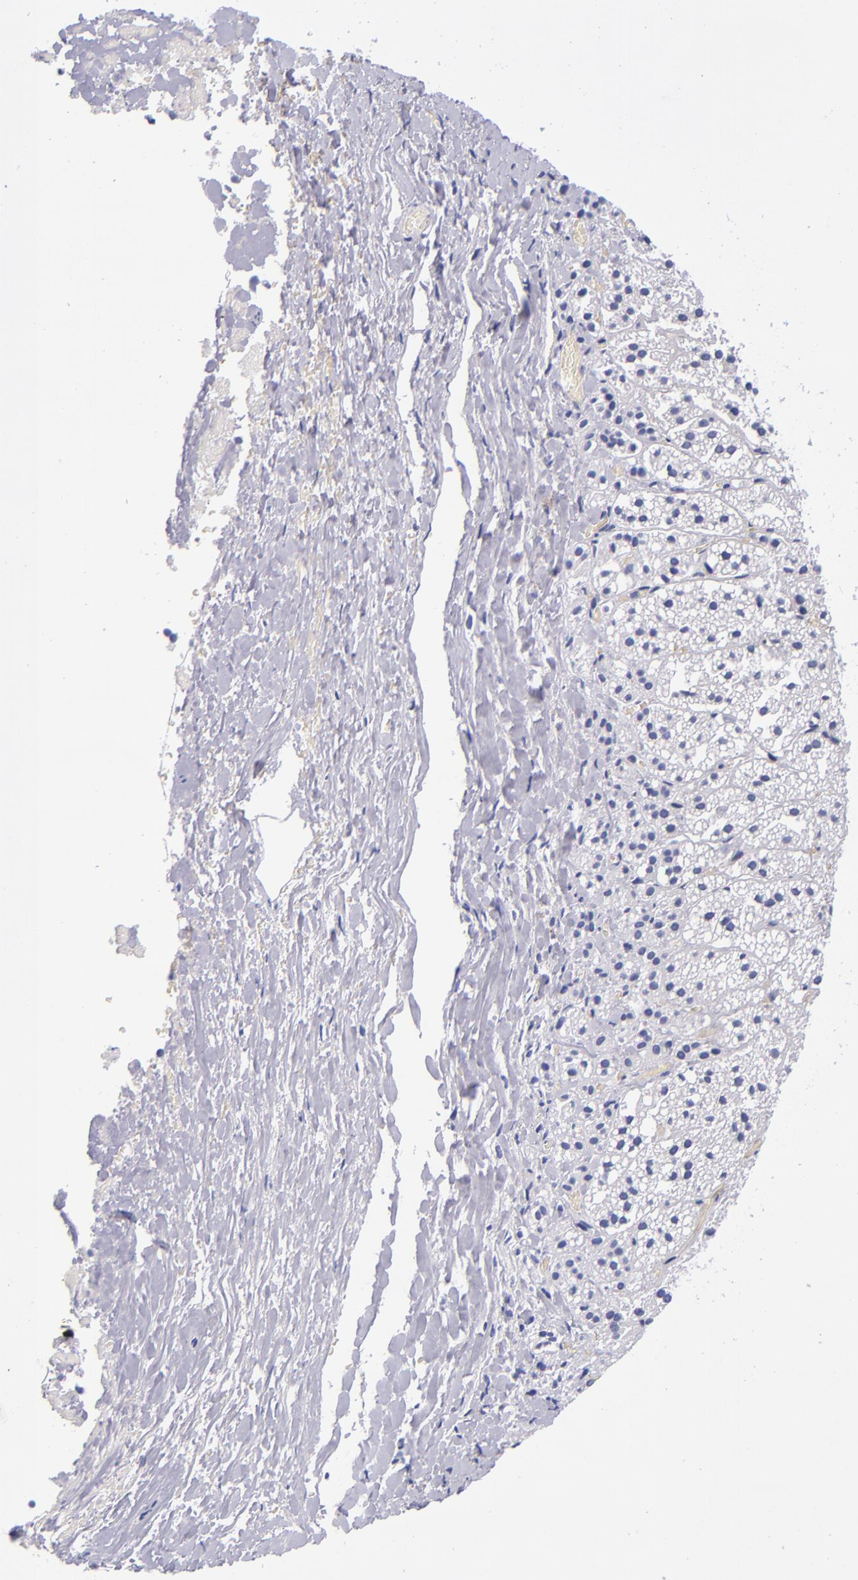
{"staining": {"intensity": "negative", "quantity": "none", "location": "none"}, "tissue": "adrenal gland", "cell_type": "Glandular cells", "image_type": "normal", "snomed": [{"axis": "morphology", "description": "Normal tissue, NOS"}, {"axis": "topography", "description": "Adrenal gland"}], "caption": "DAB immunohistochemical staining of unremarkable adrenal gland exhibits no significant expression in glandular cells. The staining is performed using DAB brown chromogen with nuclei counter-stained in using hematoxylin.", "gene": "NOS3", "patient": {"sex": "female", "age": 44}}